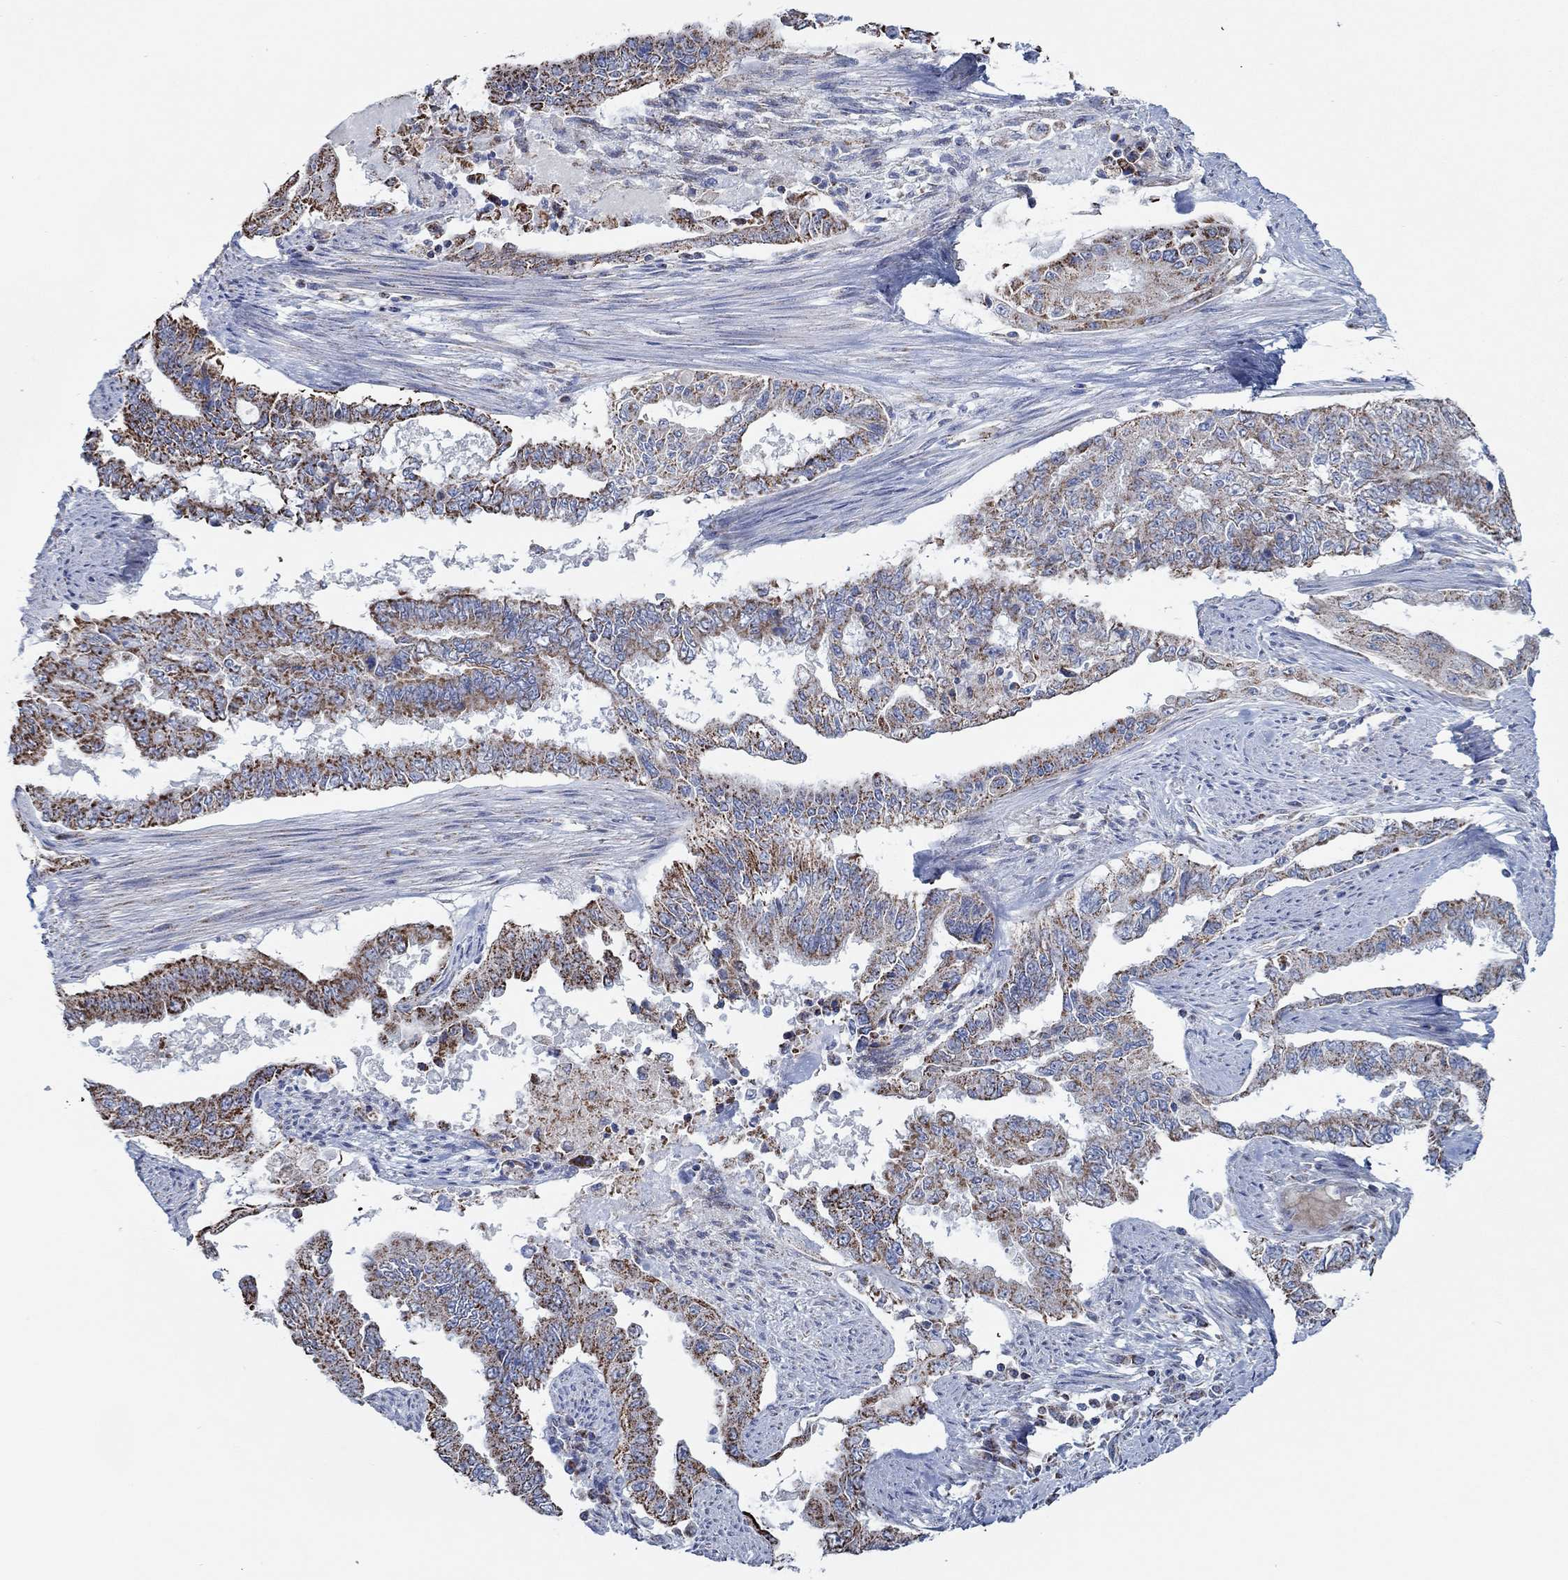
{"staining": {"intensity": "strong", "quantity": "25%-75%", "location": "cytoplasmic/membranous"}, "tissue": "endometrial cancer", "cell_type": "Tumor cells", "image_type": "cancer", "snomed": [{"axis": "morphology", "description": "Adenocarcinoma, NOS"}, {"axis": "topography", "description": "Uterus"}], "caption": "Approximately 25%-75% of tumor cells in human endometrial adenocarcinoma reveal strong cytoplasmic/membranous protein positivity as visualized by brown immunohistochemical staining.", "gene": "GLOD5", "patient": {"sex": "female", "age": 59}}